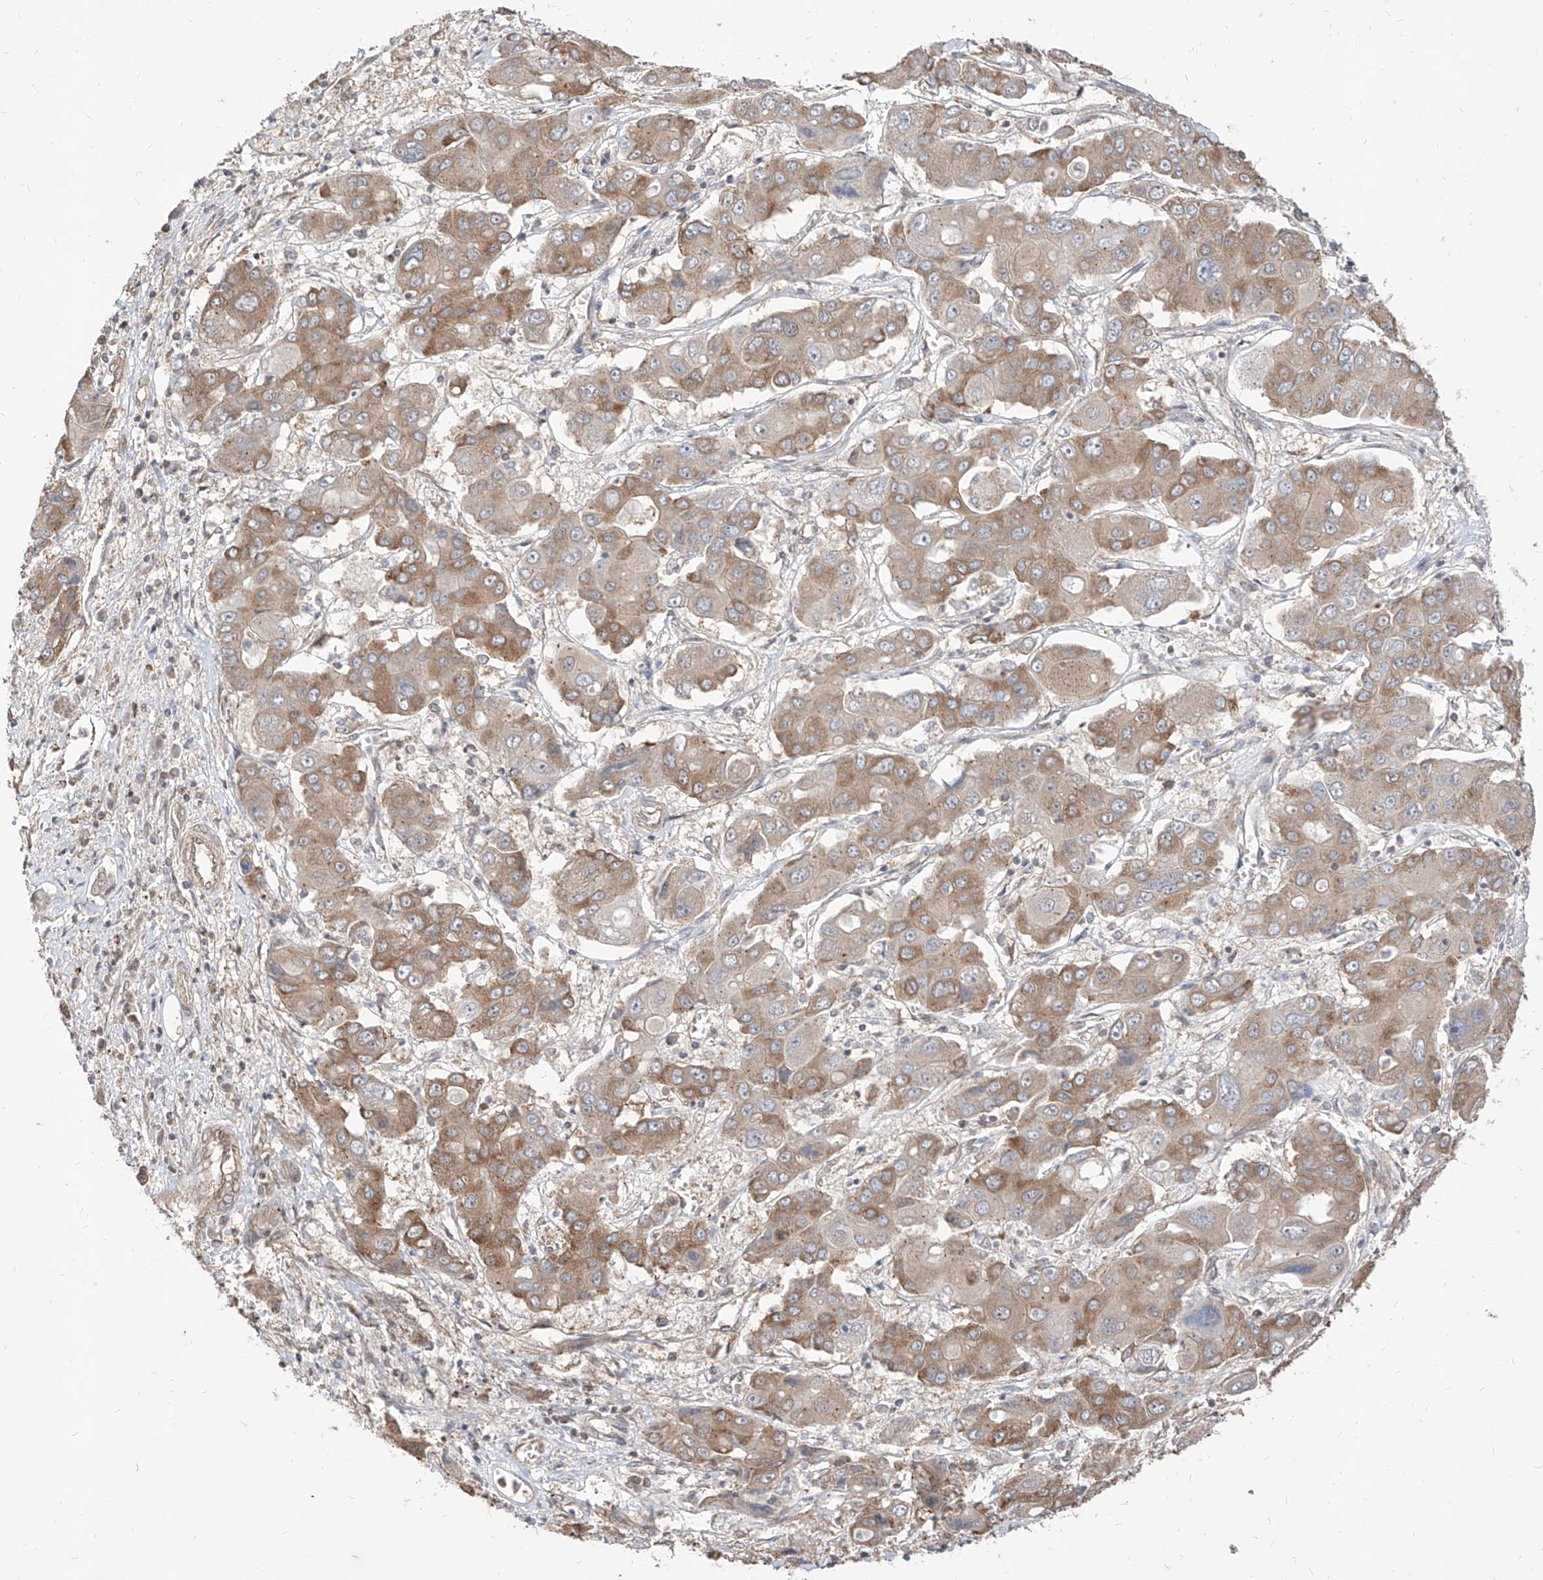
{"staining": {"intensity": "moderate", "quantity": "25%-75%", "location": "cytoplasmic/membranous"}, "tissue": "liver cancer", "cell_type": "Tumor cells", "image_type": "cancer", "snomed": [{"axis": "morphology", "description": "Cholangiocarcinoma"}, {"axis": "topography", "description": "Liver"}], "caption": "Tumor cells exhibit moderate cytoplasmic/membranous positivity in approximately 25%-75% of cells in cholangiocarcinoma (liver).", "gene": "C8orf82", "patient": {"sex": "male", "age": 67}}